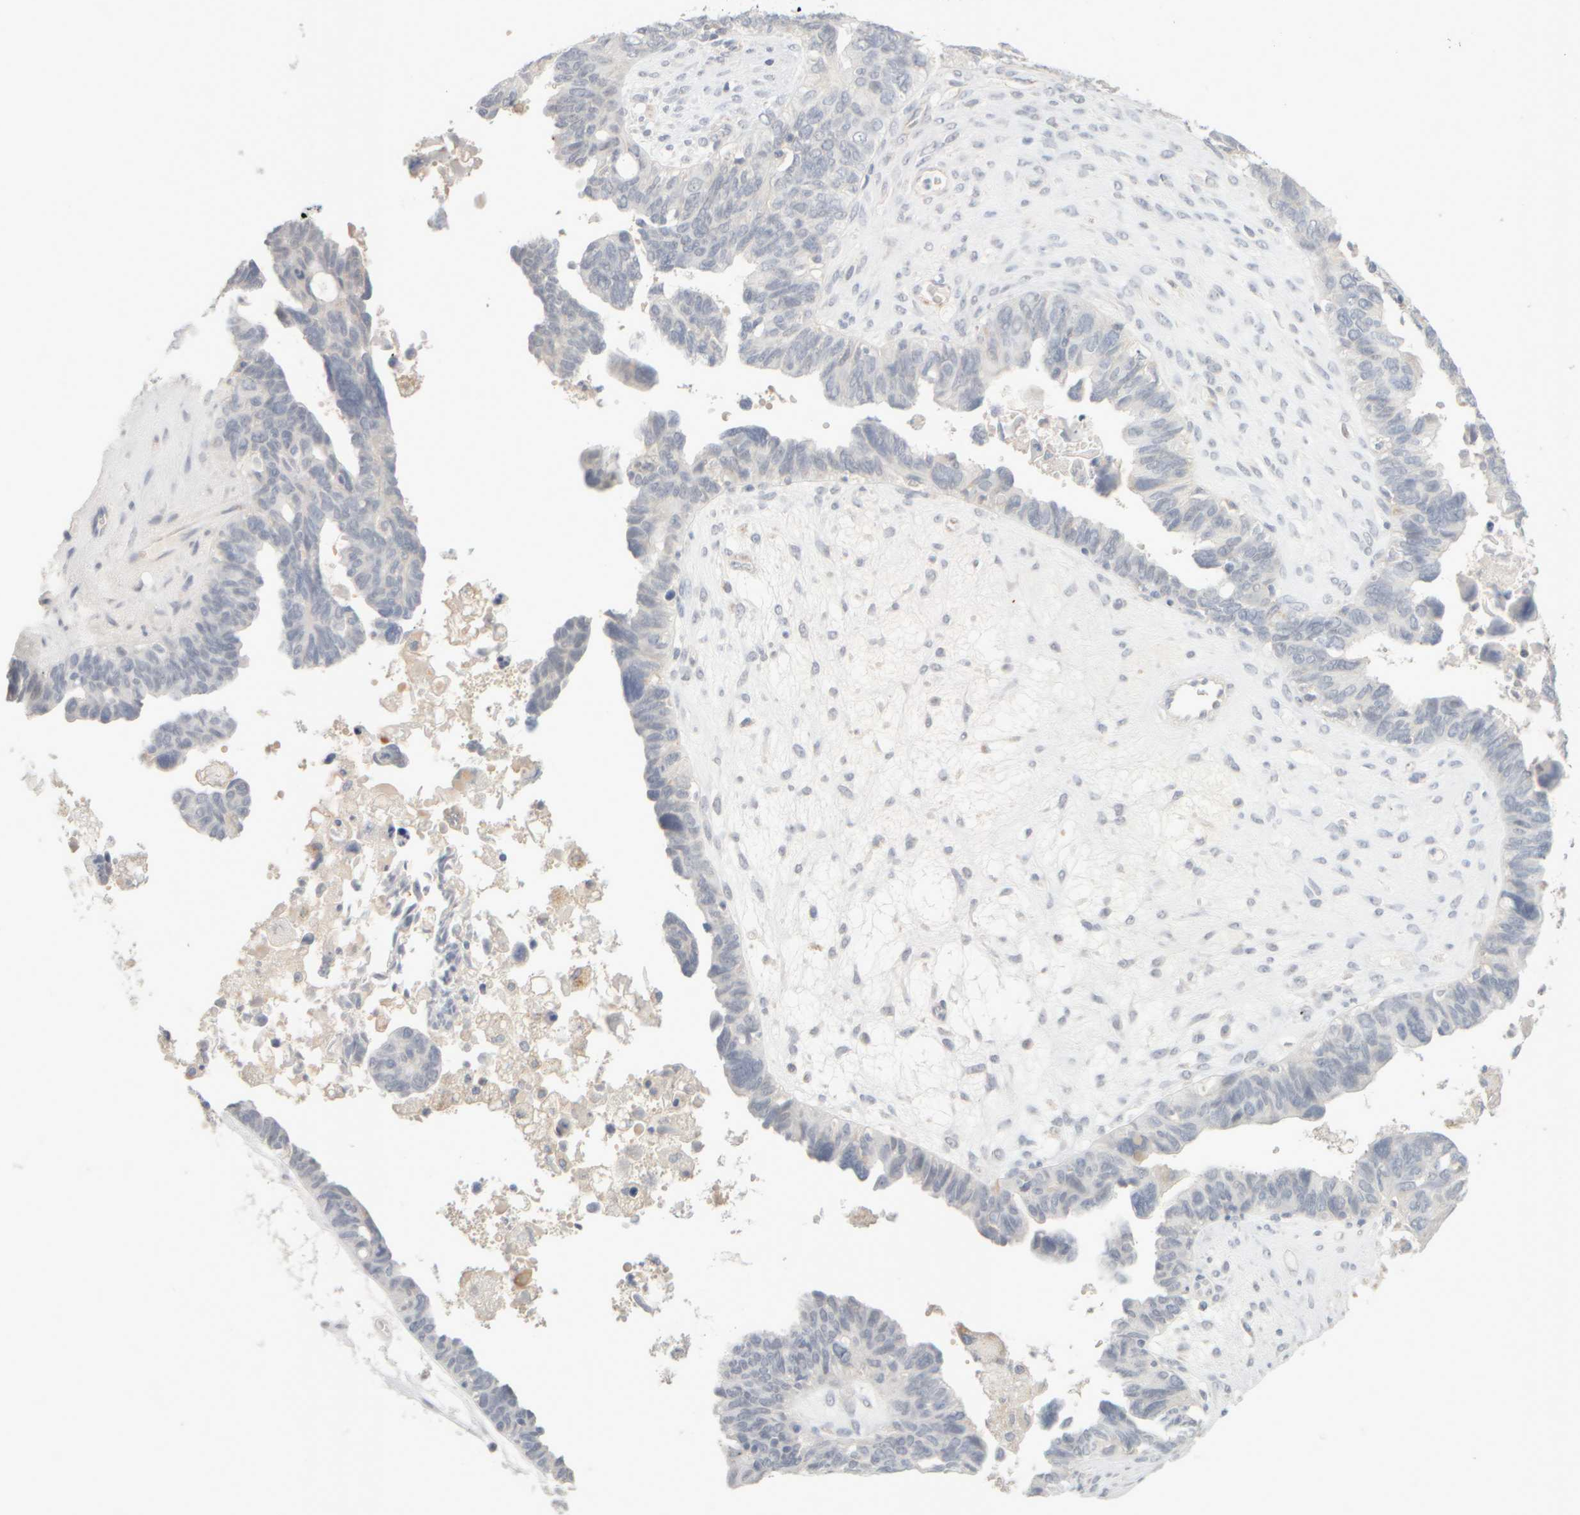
{"staining": {"intensity": "negative", "quantity": "none", "location": "none"}, "tissue": "ovarian cancer", "cell_type": "Tumor cells", "image_type": "cancer", "snomed": [{"axis": "morphology", "description": "Cystadenocarcinoma, serous, NOS"}, {"axis": "topography", "description": "Ovary"}], "caption": "Human ovarian cancer (serous cystadenocarcinoma) stained for a protein using IHC exhibits no expression in tumor cells.", "gene": "ZNF112", "patient": {"sex": "female", "age": 79}}